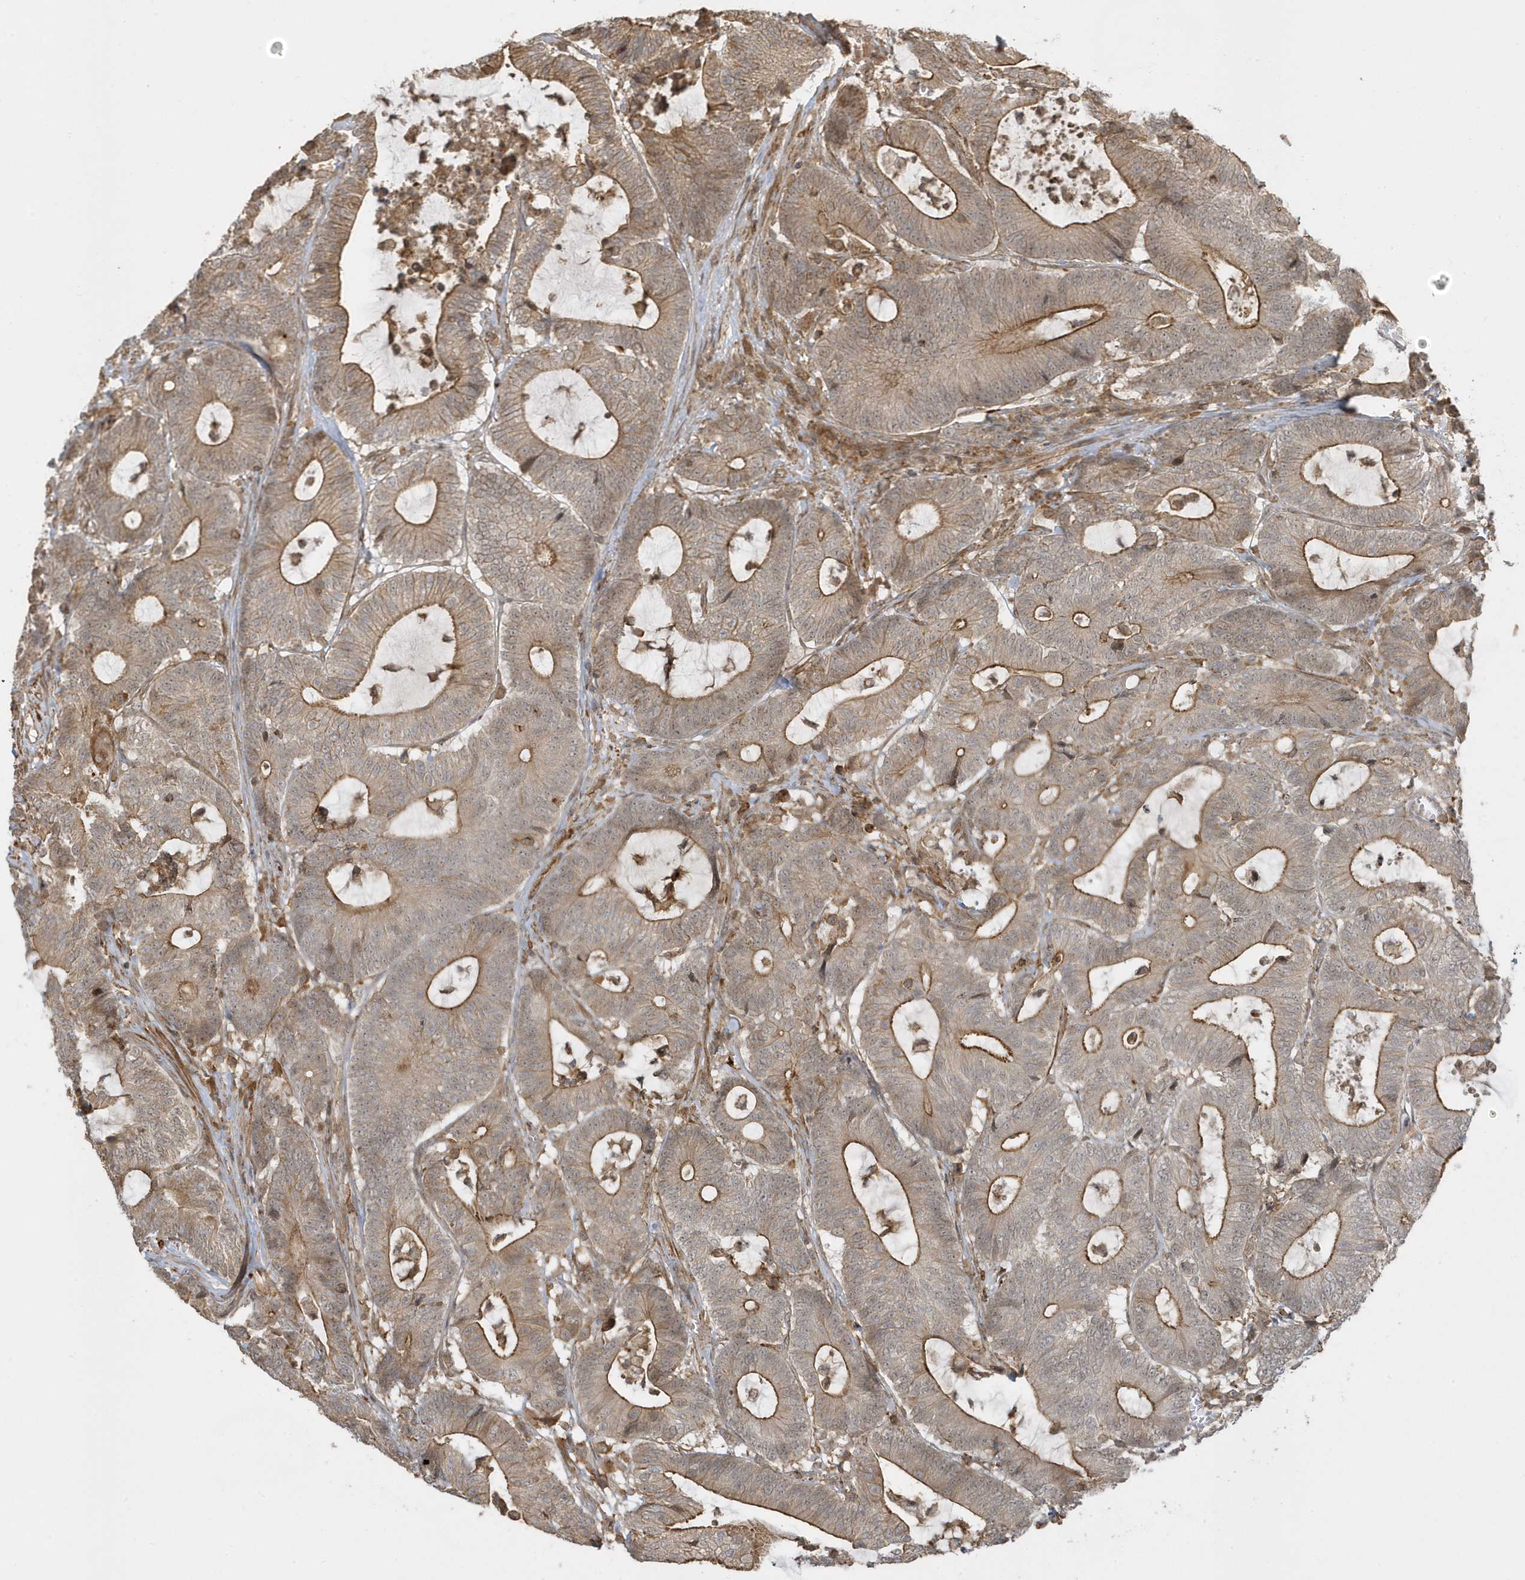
{"staining": {"intensity": "moderate", "quantity": ">75%", "location": "cytoplasmic/membranous"}, "tissue": "colorectal cancer", "cell_type": "Tumor cells", "image_type": "cancer", "snomed": [{"axis": "morphology", "description": "Adenocarcinoma, NOS"}, {"axis": "topography", "description": "Colon"}], "caption": "High-power microscopy captured an immunohistochemistry (IHC) photomicrograph of colorectal adenocarcinoma, revealing moderate cytoplasmic/membranous expression in about >75% of tumor cells. Using DAB (3,3'-diaminobenzidine) (brown) and hematoxylin (blue) stains, captured at high magnification using brightfield microscopy.", "gene": "ZBTB8A", "patient": {"sex": "female", "age": 84}}